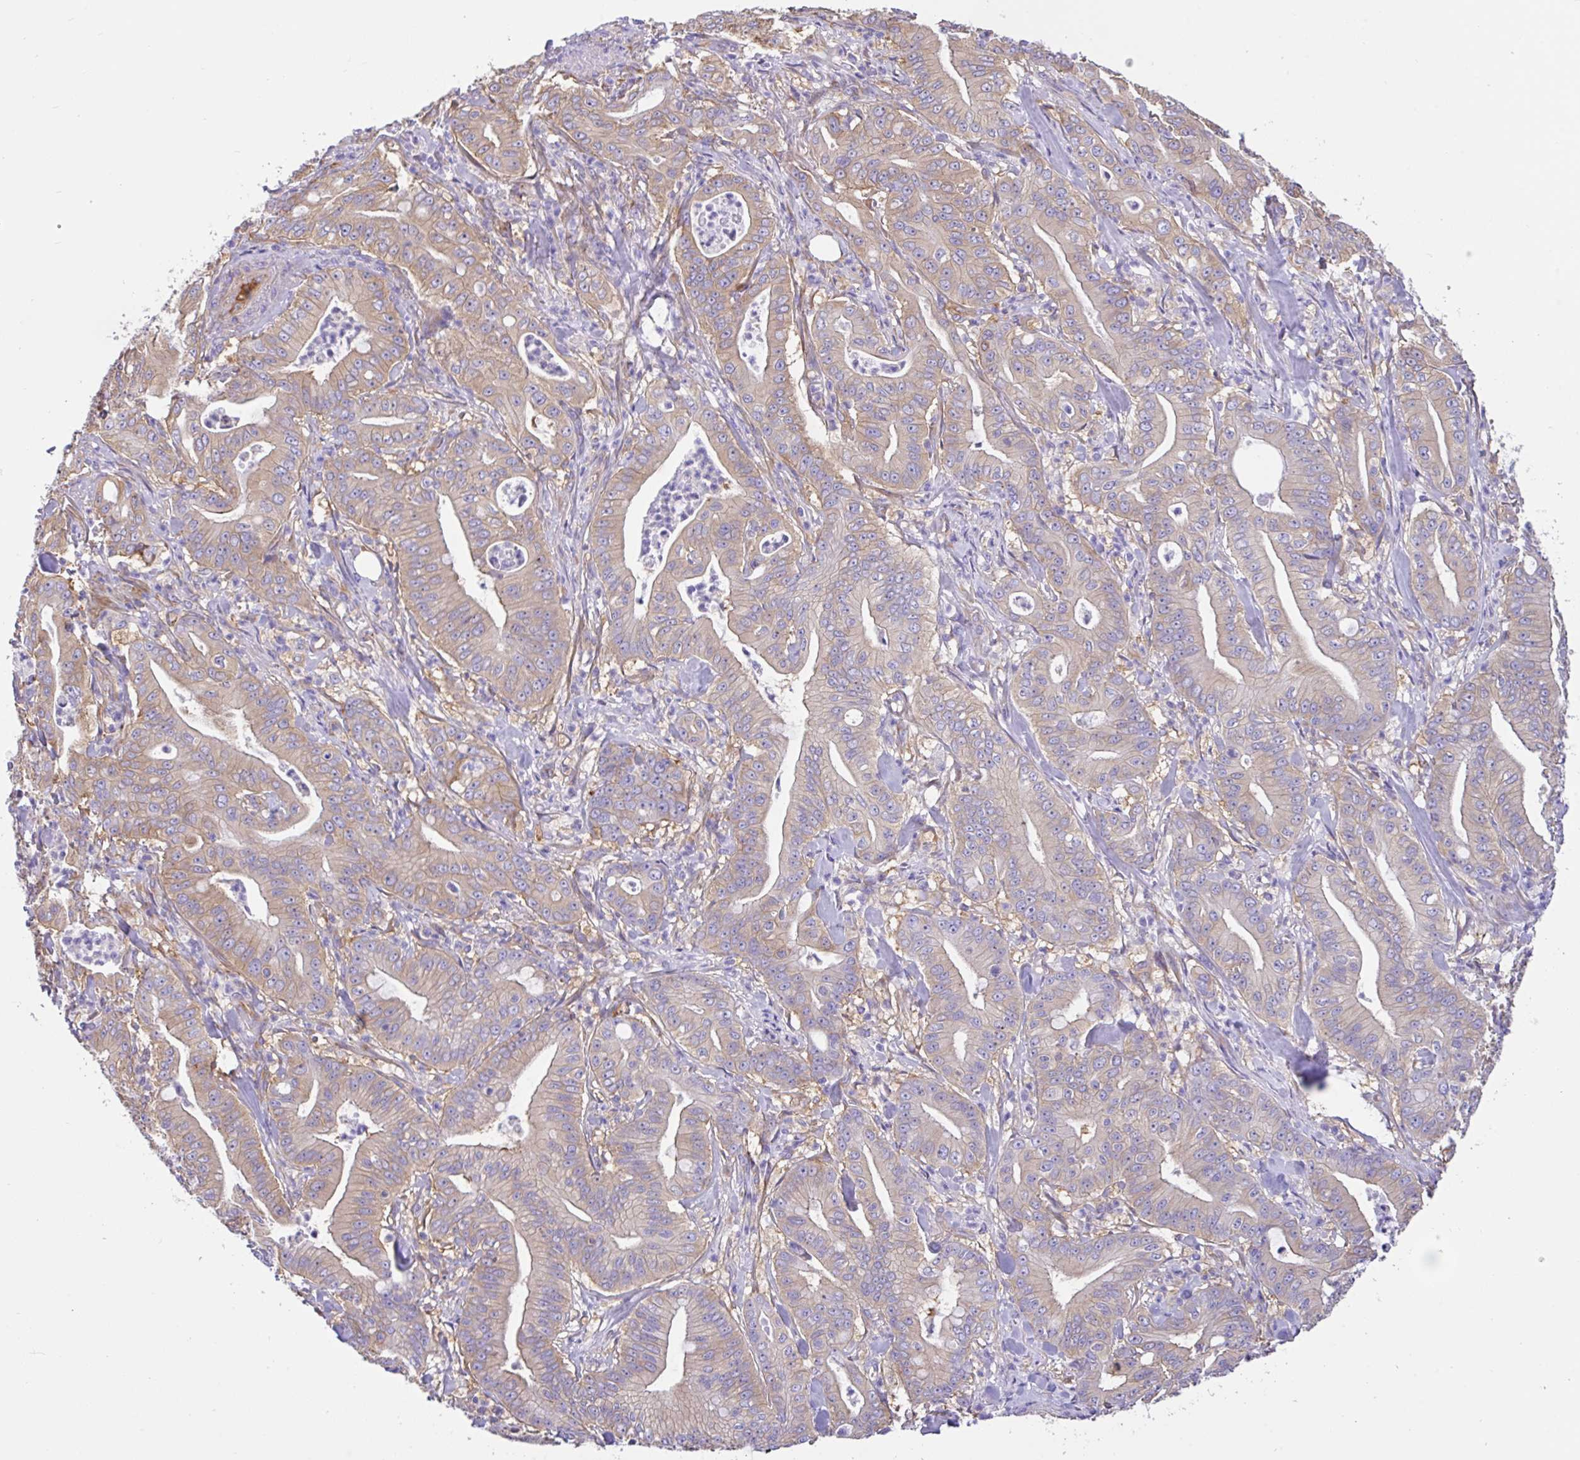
{"staining": {"intensity": "weak", "quantity": "25%-75%", "location": "cytoplasmic/membranous"}, "tissue": "pancreatic cancer", "cell_type": "Tumor cells", "image_type": "cancer", "snomed": [{"axis": "morphology", "description": "Adenocarcinoma, NOS"}, {"axis": "topography", "description": "Pancreas"}], "caption": "Protein expression analysis of pancreatic adenocarcinoma demonstrates weak cytoplasmic/membranous expression in approximately 25%-75% of tumor cells.", "gene": "GFPT2", "patient": {"sex": "male", "age": 71}}